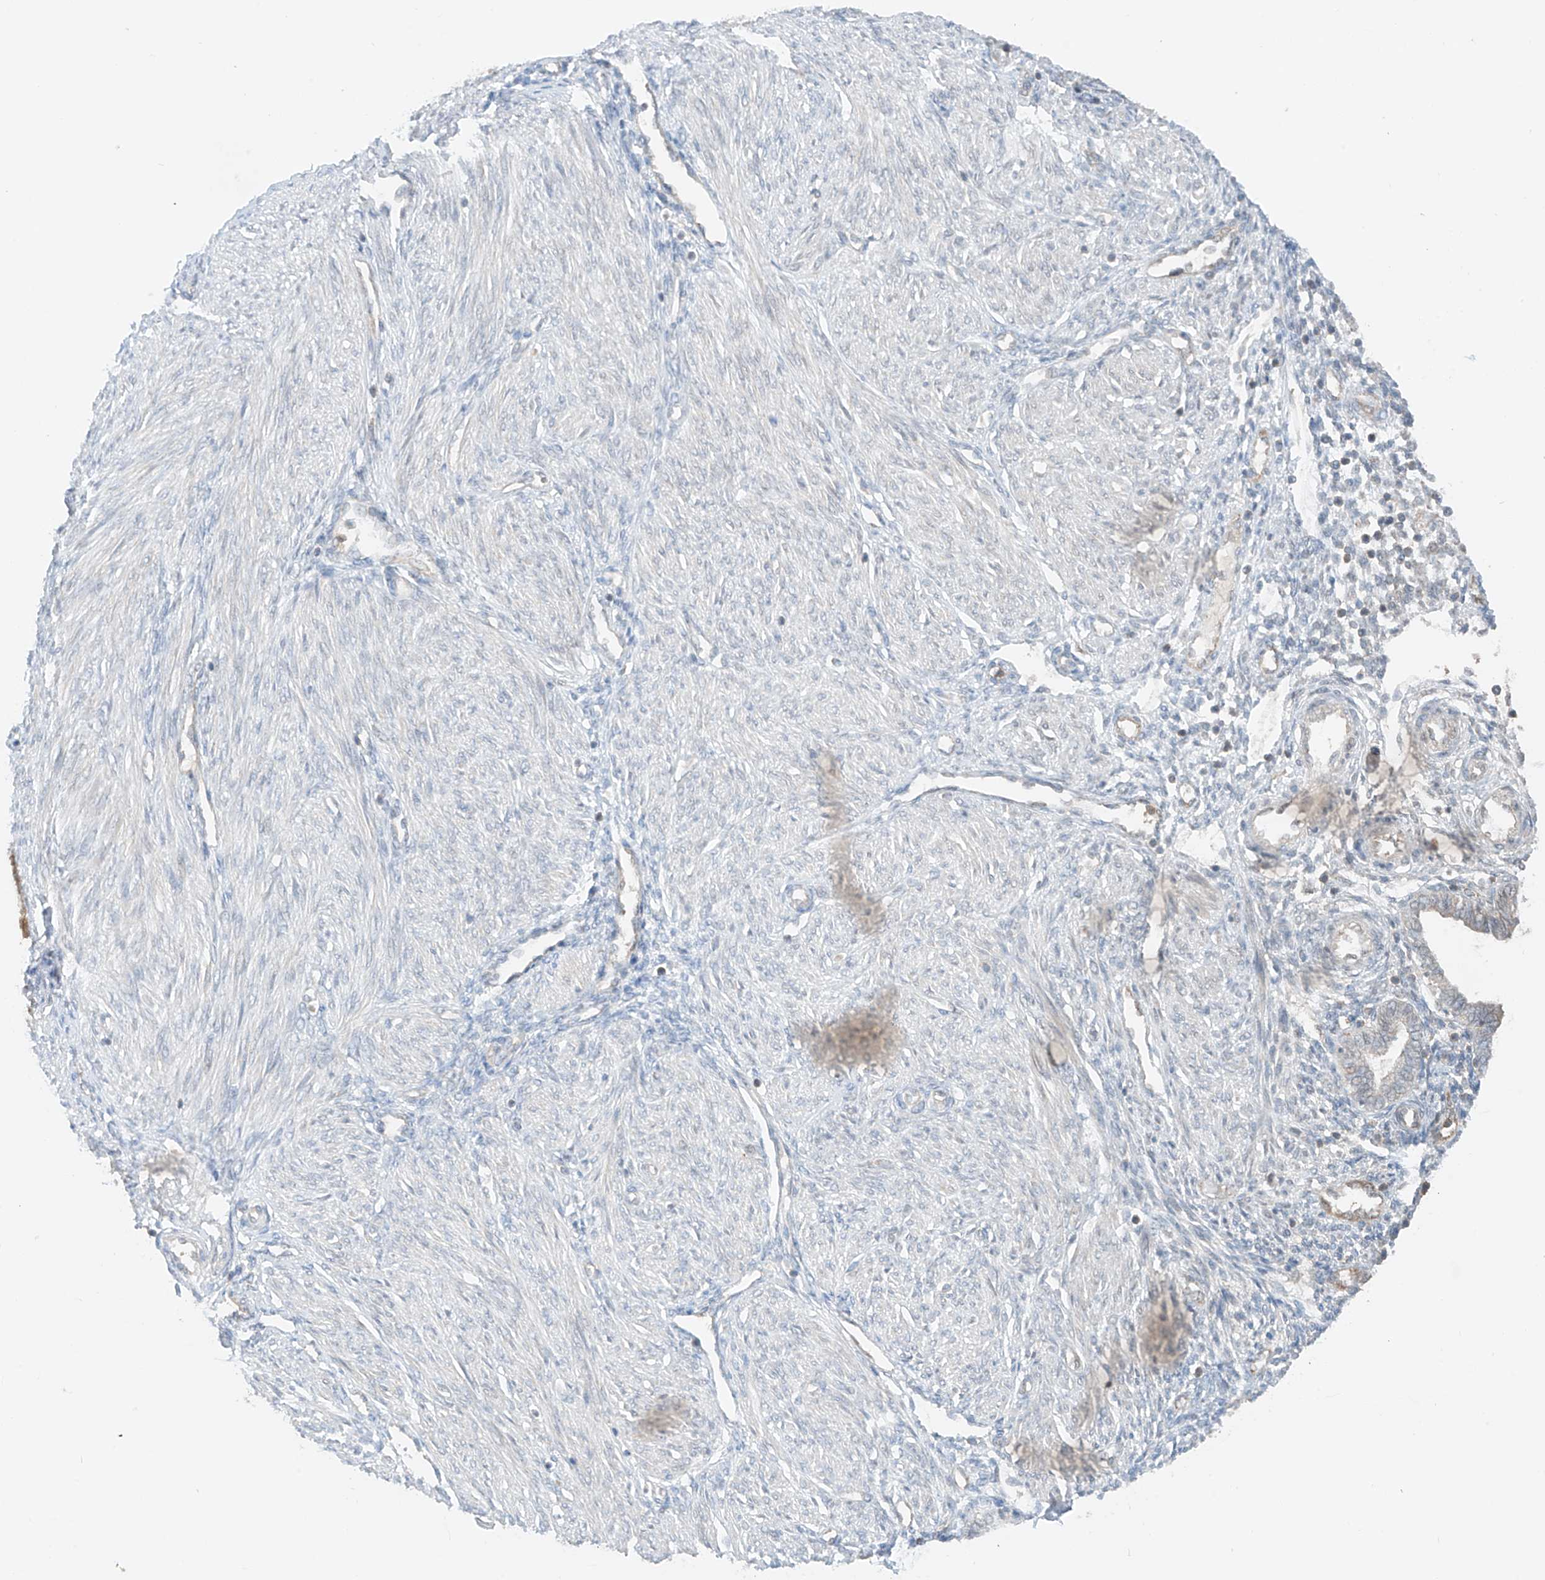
{"staining": {"intensity": "weak", "quantity": "<25%", "location": "nuclear"}, "tissue": "endometrium", "cell_type": "Cells in endometrial stroma", "image_type": "normal", "snomed": [{"axis": "morphology", "description": "Normal tissue, NOS"}, {"axis": "topography", "description": "Endometrium"}], "caption": "Image shows no significant protein expression in cells in endometrial stroma of normal endometrium.", "gene": "AHCTF1", "patient": {"sex": "female", "age": 53}}